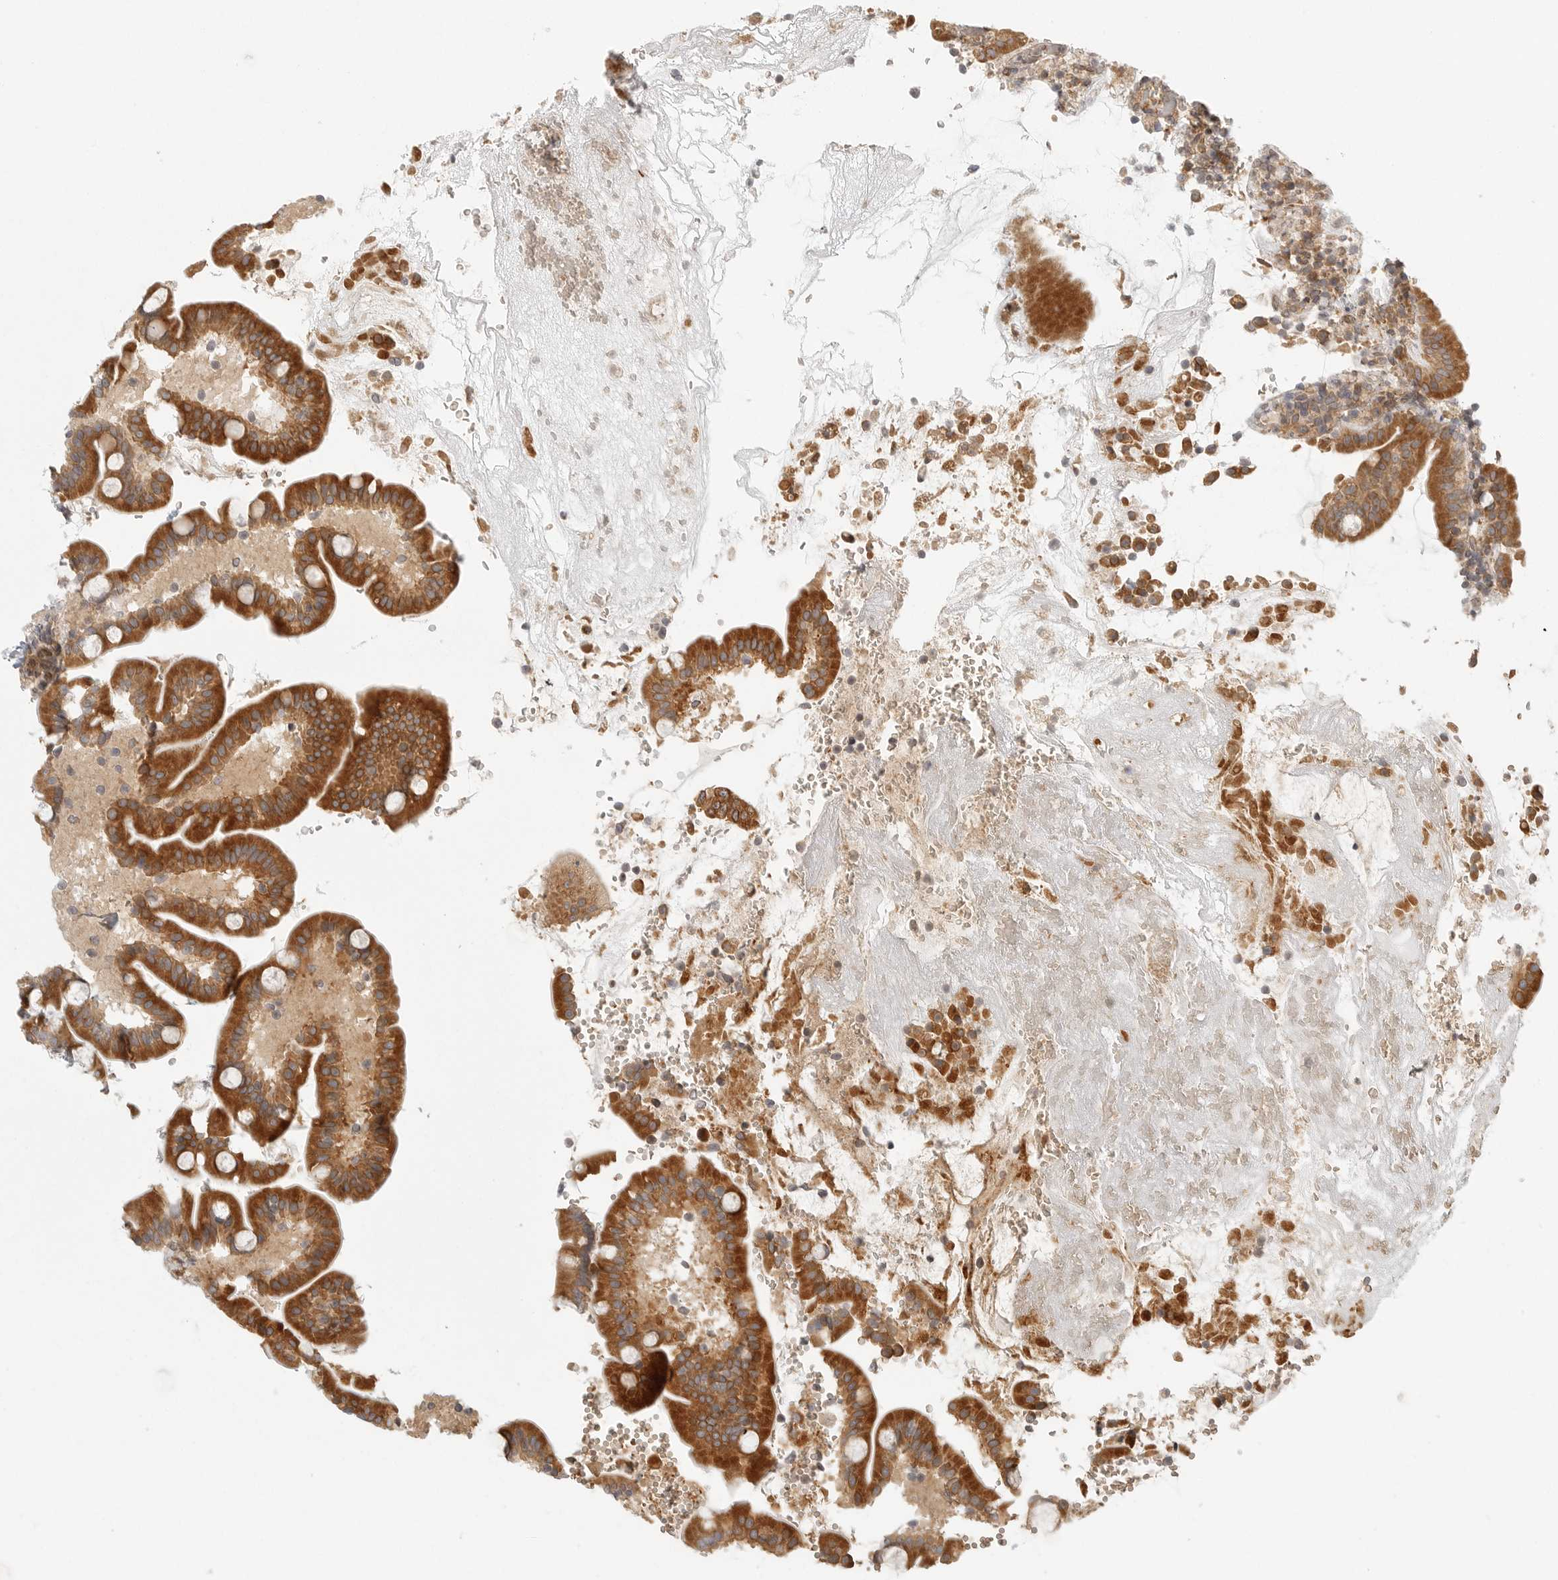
{"staining": {"intensity": "moderate", "quantity": ">75%", "location": "cytoplasmic/membranous"}, "tissue": "duodenum", "cell_type": "Glandular cells", "image_type": "normal", "snomed": [{"axis": "morphology", "description": "Normal tissue, NOS"}, {"axis": "topography", "description": "Duodenum"}], "caption": "Duodenum stained for a protein reveals moderate cytoplasmic/membranous positivity in glandular cells. The protein is stained brown, and the nuclei are stained in blue (DAB IHC with brightfield microscopy, high magnification).", "gene": "CERS2", "patient": {"sex": "male", "age": 54}}